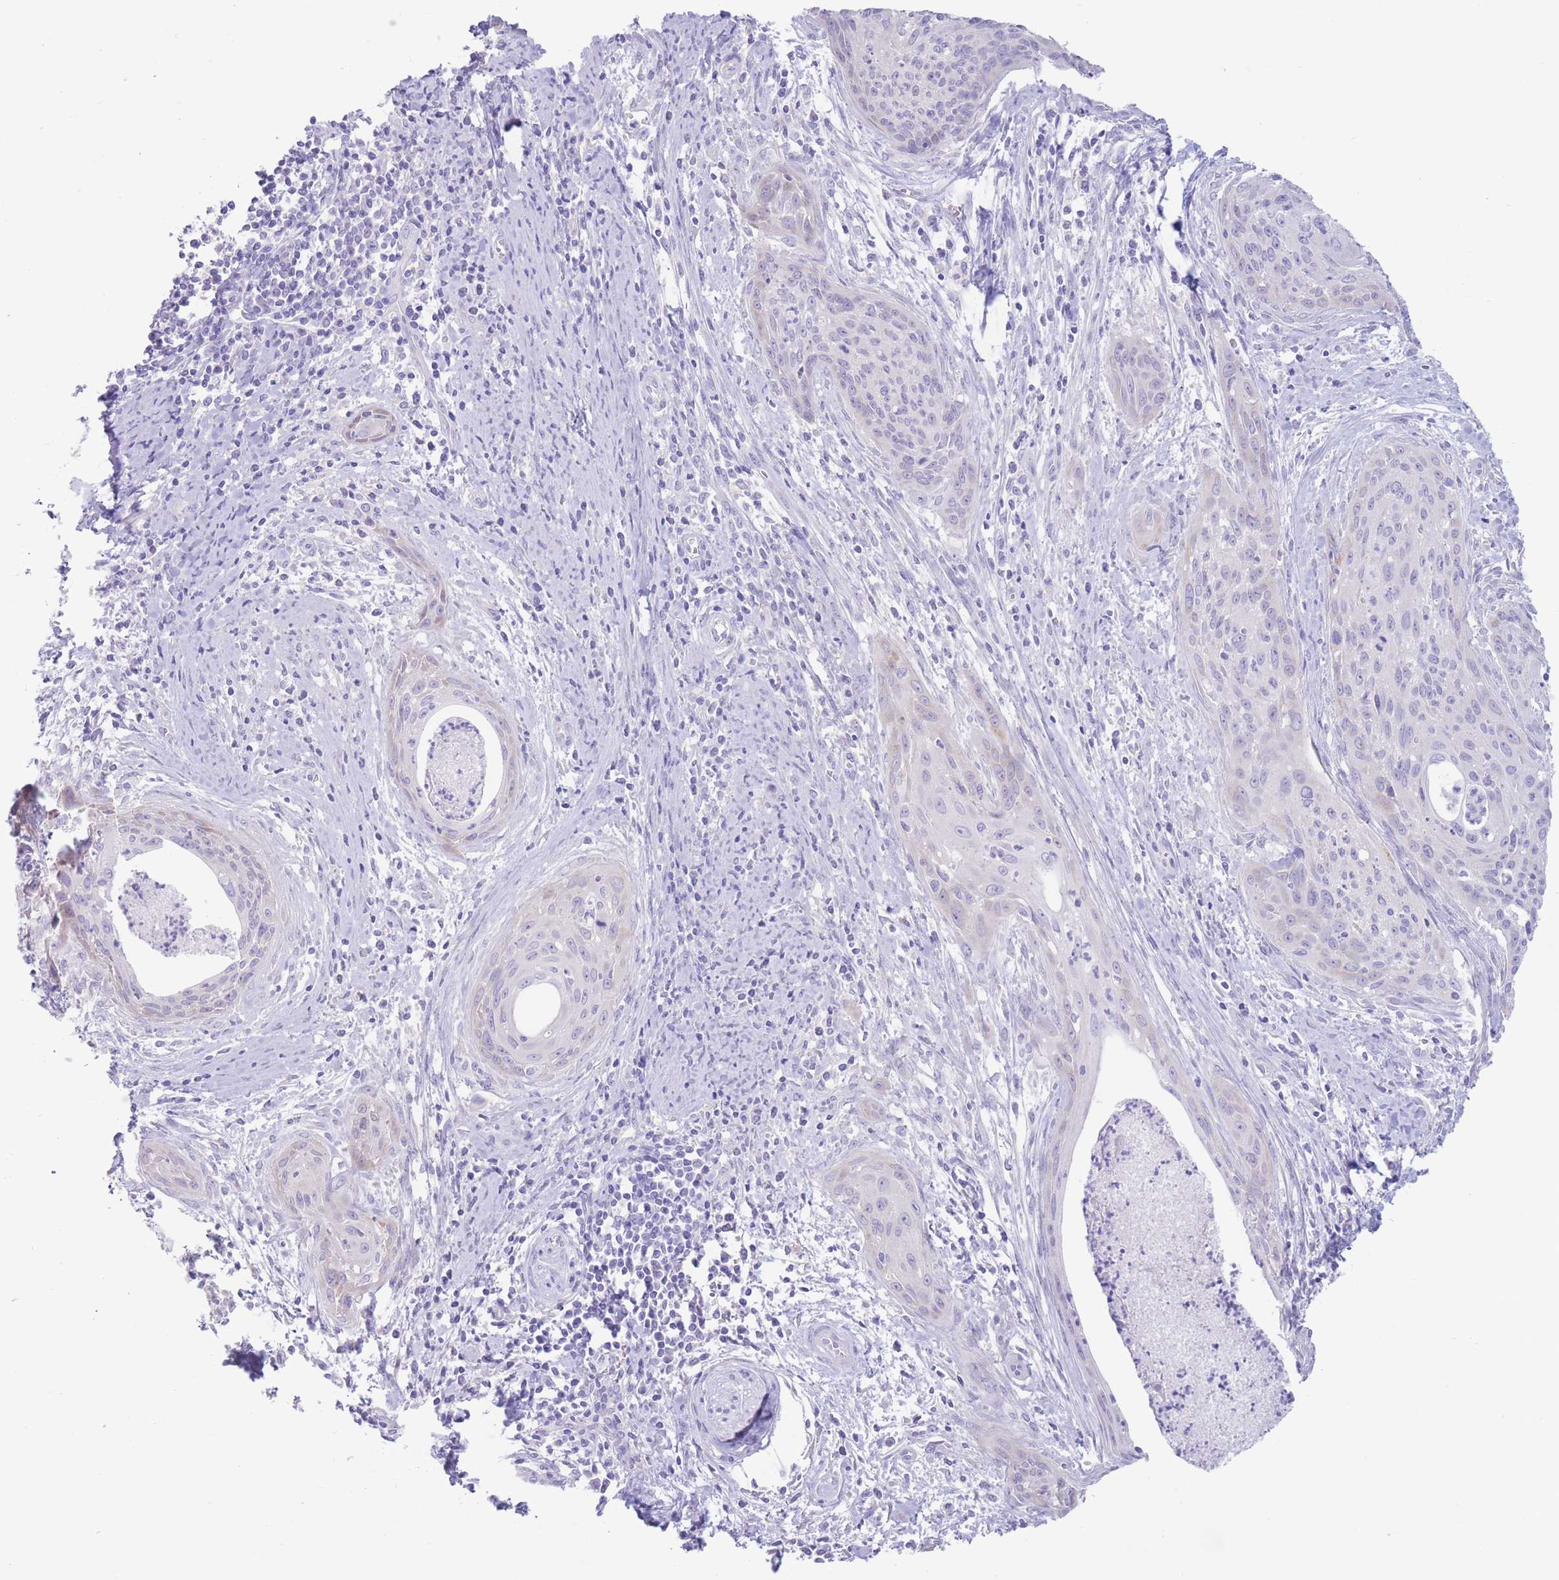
{"staining": {"intensity": "negative", "quantity": "none", "location": "none"}, "tissue": "cervical cancer", "cell_type": "Tumor cells", "image_type": "cancer", "snomed": [{"axis": "morphology", "description": "Squamous cell carcinoma, NOS"}, {"axis": "topography", "description": "Cervix"}], "caption": "An immunohistochemistry (IHC) image of cervical squamous cell carcinoma is shown. There is no staining in tumor cells of cervical squamous cell carcinoma.", "gene": "FAH", "patient": {"sex": "female", "age": 55}}